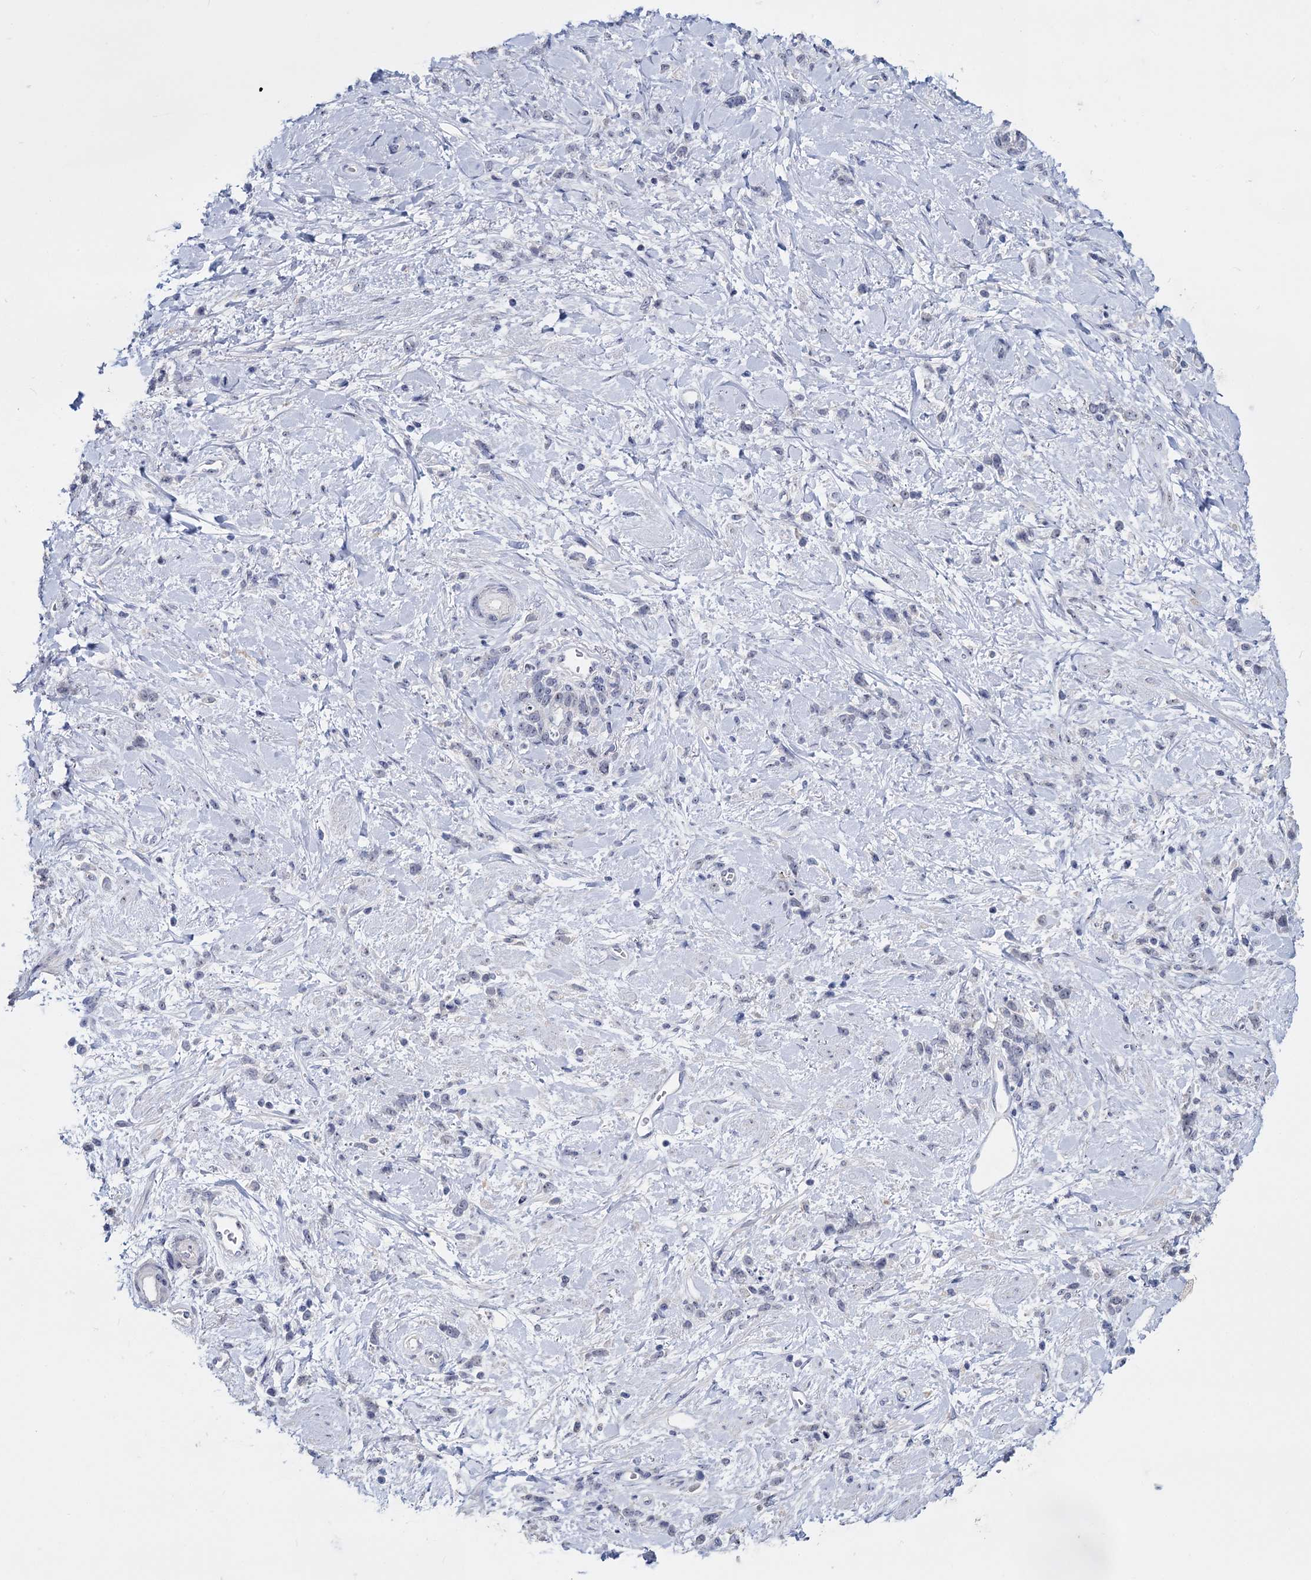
{"staining": {"intensity": "negative", "quantity": "none", "location": "none"}, "tissue": "stomach cancer", "cell_type": "Tumor cells", "image_type": "cancer", "snomed": [{"axis": "morphology", "description": "Adenocarcinoma, NOS"}, {"axis": "topography", "description": "Stomach"}], "caption": "This micrograph is of adenocarcinoma (stomach) stained with IHC to label a protein in brown with the nuclei are counter-stained blue. There is no staining in tumor cells.", "gene": "SFN", "patient": {"sex": "female", "age": 60}}